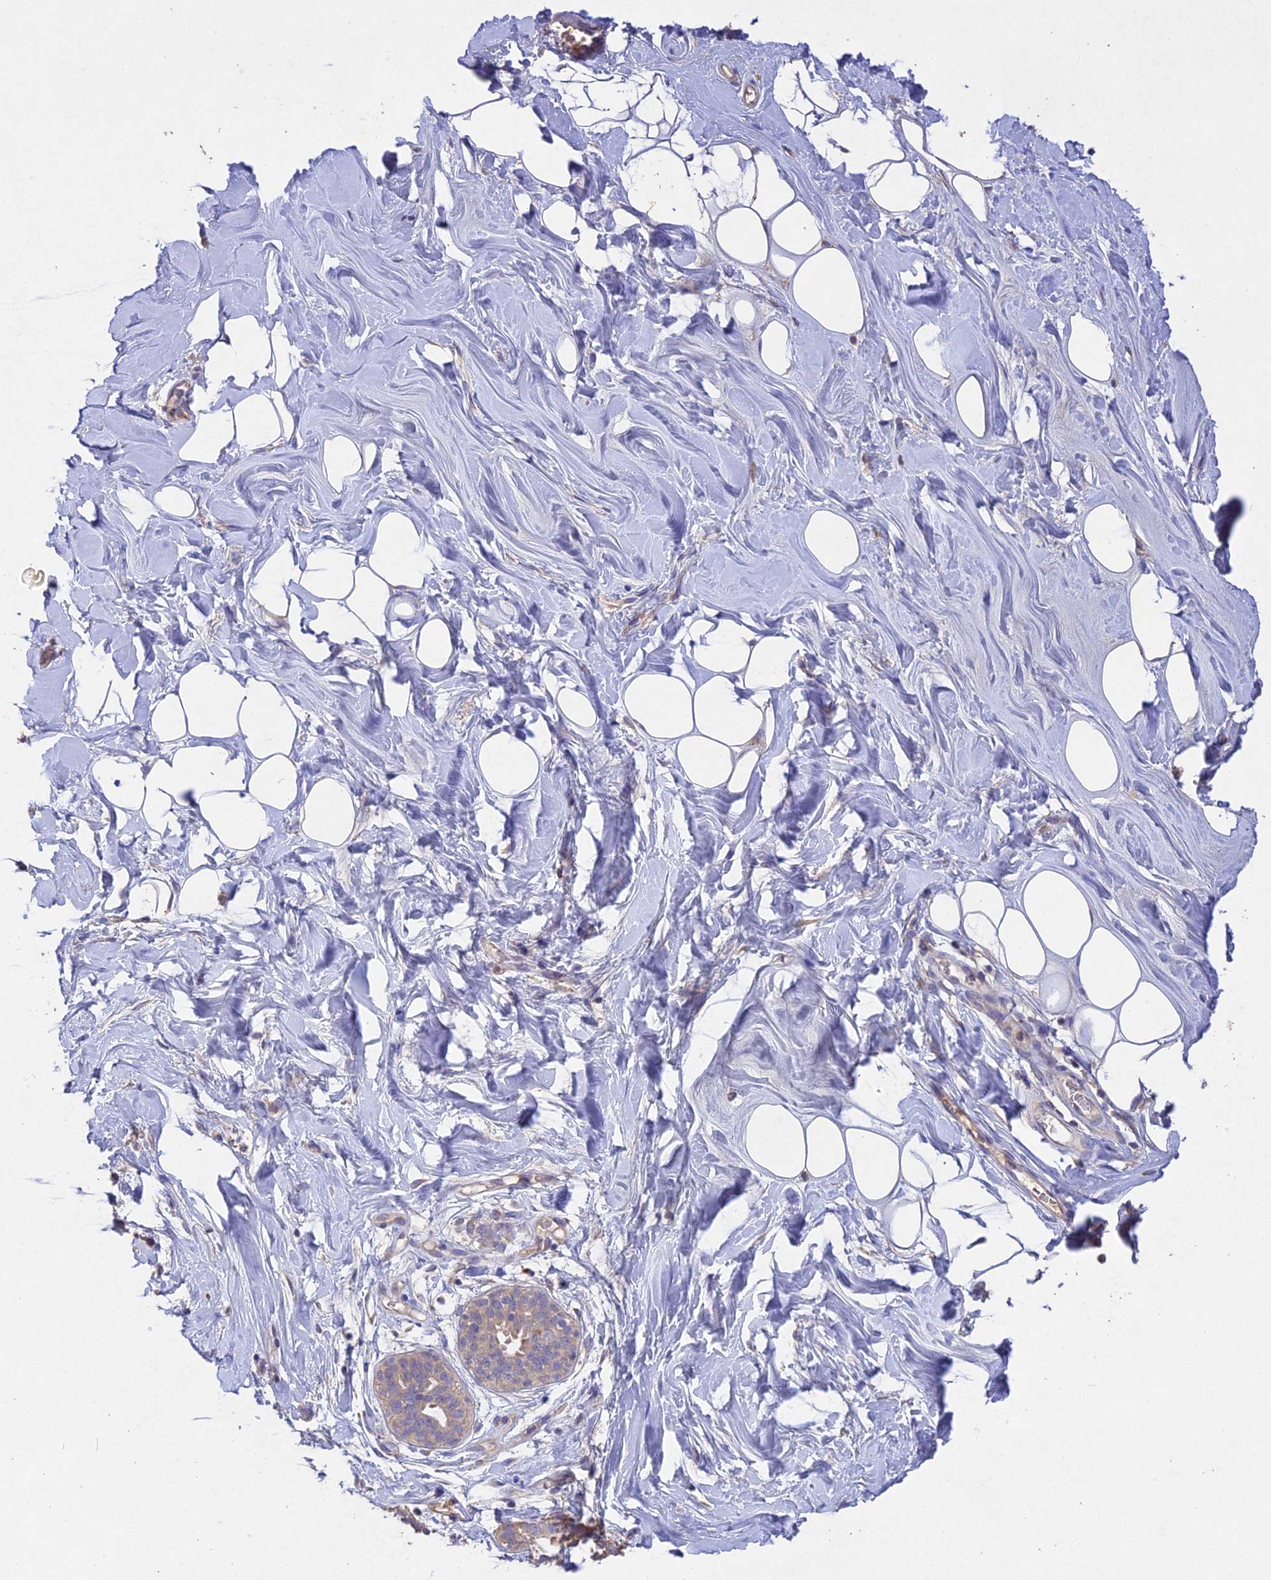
{"staining": {"intensity": "negative", "quantity": "none", "location": "none"}, "tissue": "adipose tissue", "cell_type": "Adipocytes", "image_type": "normal", "snomed": [{"axis": "morphology", "description": "Normal tissue, NOS"}, {"axis": "topography", "description": "Breast"}], "caption": "IHC image of unremarkable adipose tissue stained for a protein (brown), which displays no expression in adipocytes. The staining was performed using DAB to visualize the protein expression in brown, while the nuclei were stained in blue with hematoxylin (Magnification: 20x).", "gene": "SLC26A4", "patient": {"sex": "female", "age": 26}}